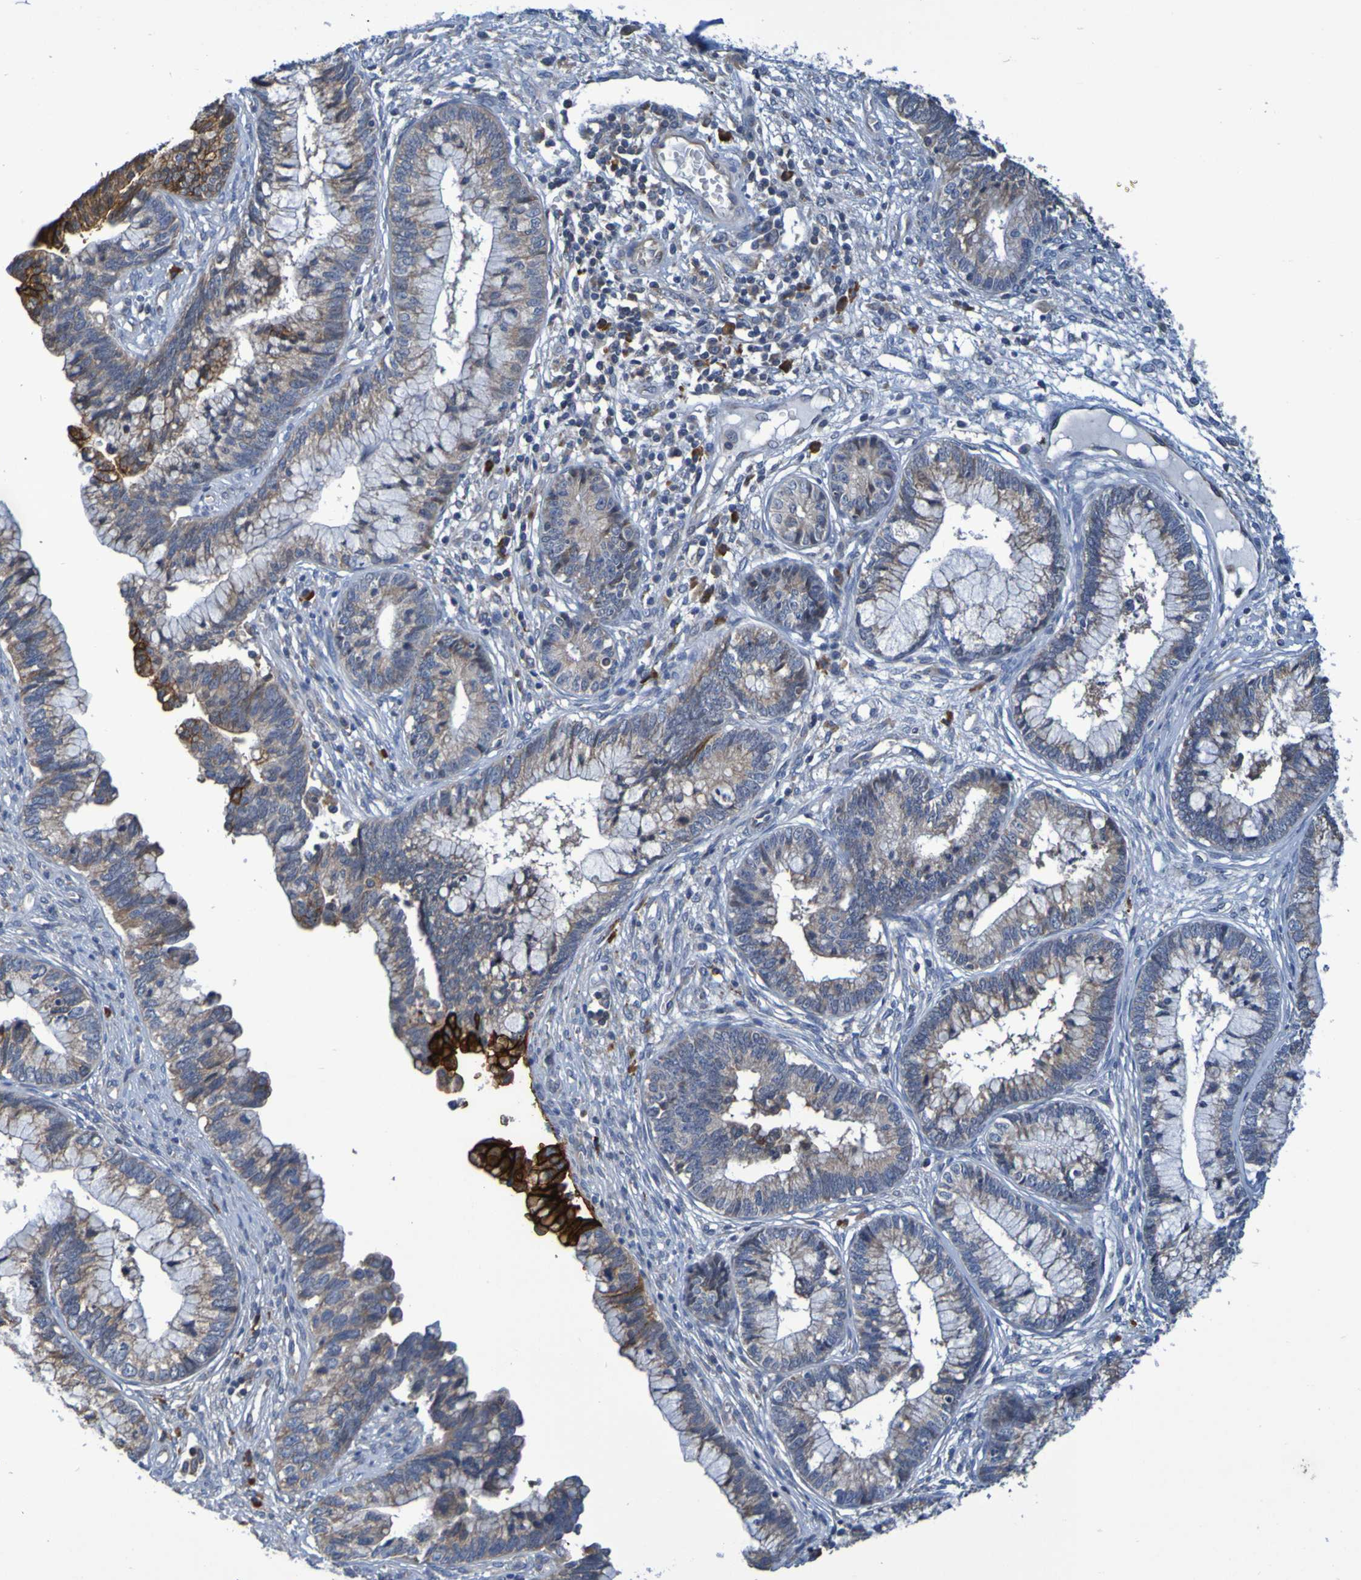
{"staining": {"intensity": "strong", "quantity": "25%-75%", "location": "cytoplasmic/membranous"}, "tissue": "cervical cancer", "cell_type": "Tumor cells", "image_type": "cancer", "snomed": [{"axis": "morphology", "description": "Adenocarcinoma, NOS"}, {"axis": "topography", "description": "Cervix"}], "caption": "IHC histopathology image of neoplastic tissue: human cervical cancer (adenocarcinoma) stained using immunohistochemistry reveals high levels of strong protein expression localized specifically in the cytoplasmic/membranous of tumor cells, appearing as a cytoplasmic/membranous brown color.", "gene": "CLDN18", "patient": {"sex": "female", "age": 44}}